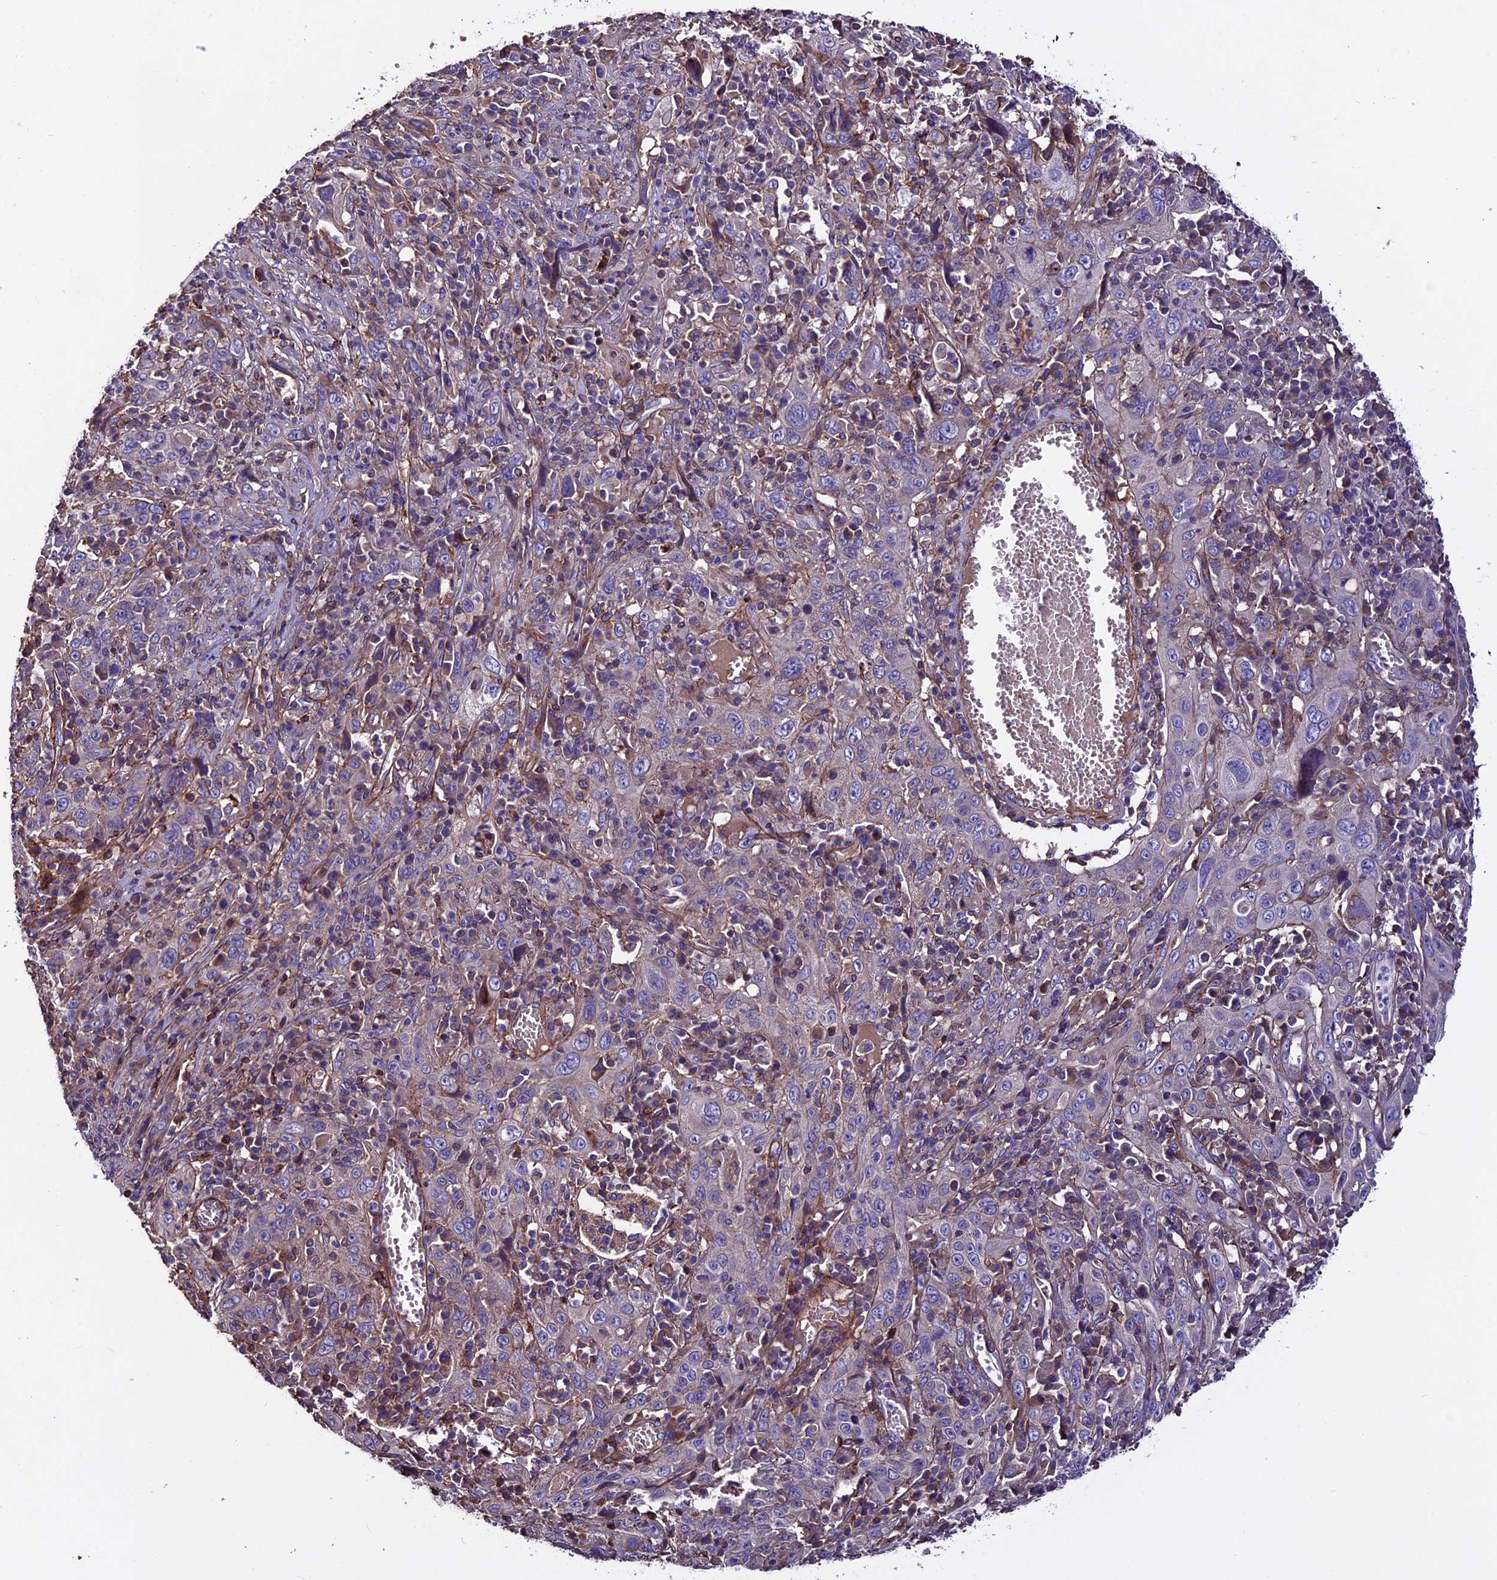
{"staining": {"intensity": "weak", "quantity": "<25%", "location": "cytoplasmic/membranous"}, "tissue": "cervical cancer", "cell_type": "Tumor cells", "image_type": "cancer", "snomed": [{"axis": "morphology", "description": "Squamous cell carcinoma, NOS"}, {"axis": "topography", "description": "Cervix"}], "caption": "A high-resolution image shows IHC staining of squamous cell carcinoma (cervical), which demonstrates no significant positivity in tumor cells. The staining is performed using DAB brown chromogen with nuclei counter-stained in using hematoxylin.", "gene": "EVA1B", "patient": {"sex": "female", "age": 46}}